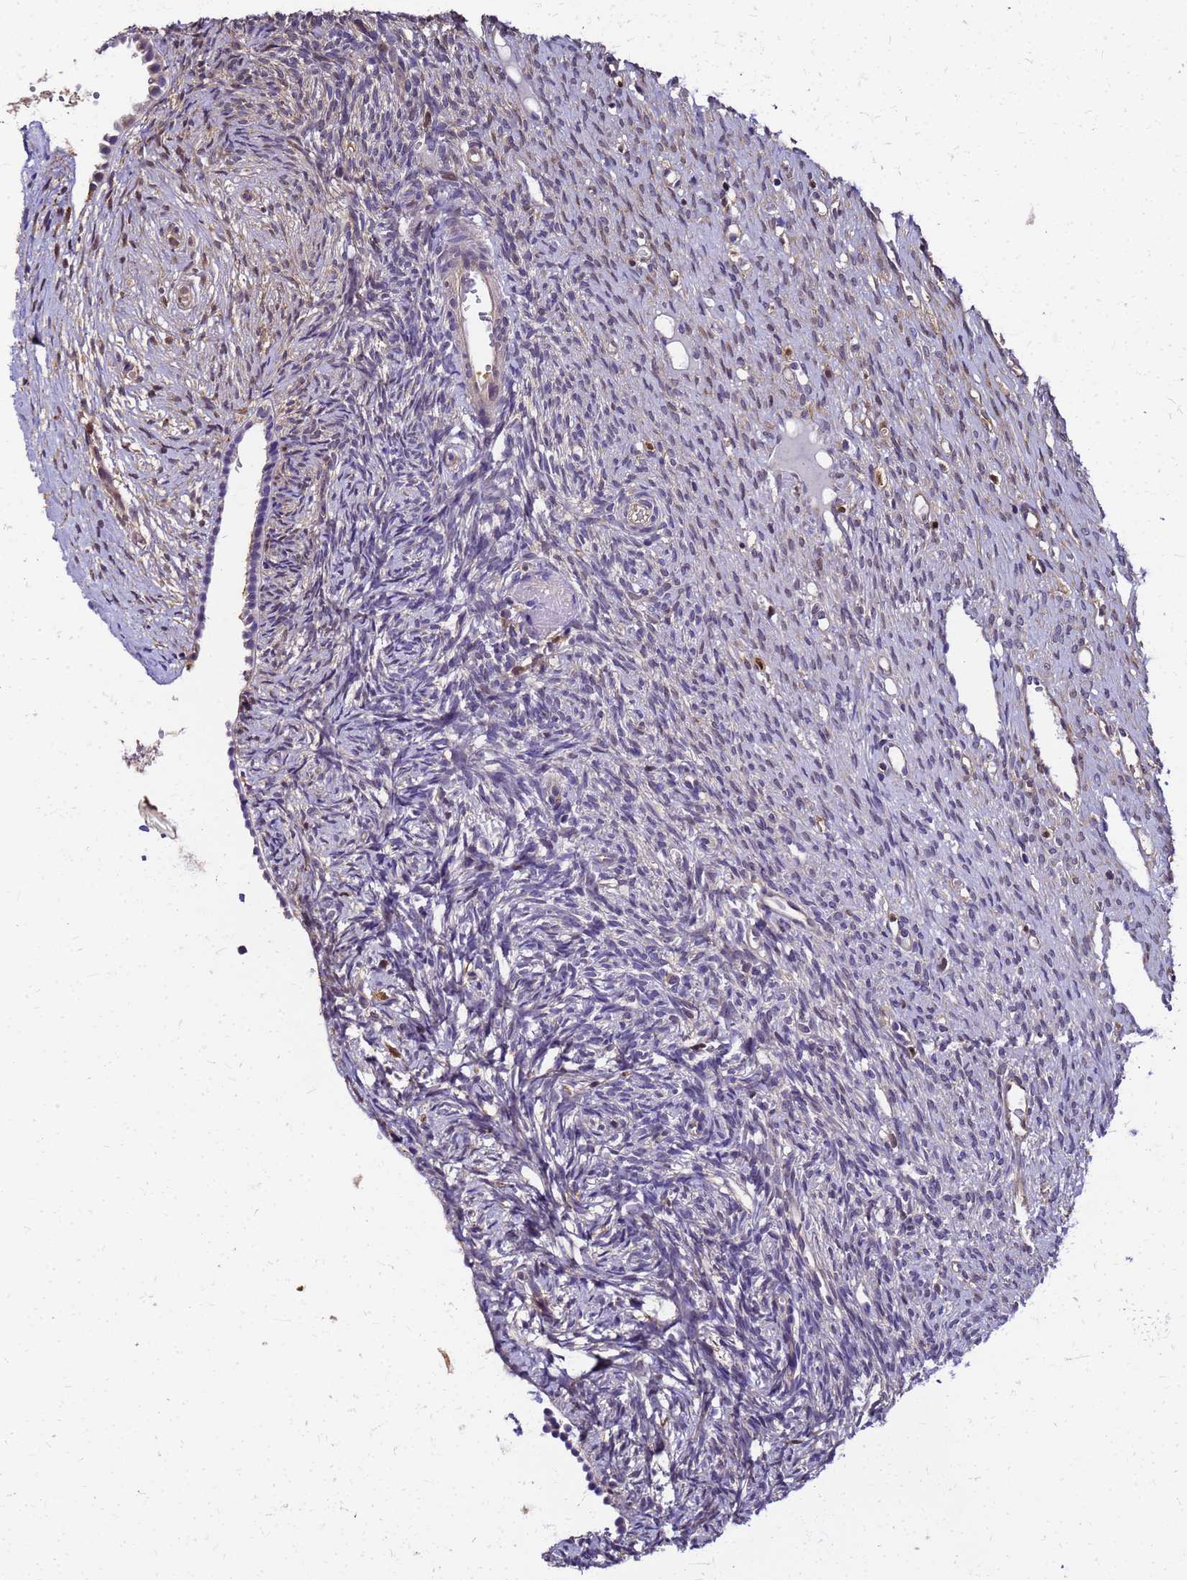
{"staining": {"intensity": "weak", "quantity": "<25%", "location": "cytoplasmic/membranous"}, "tissue": "ovary", "cell_type": "Ovarian stroma cells", "image_type": "normal", "snomed": [{"axis": "morphology", "description": "Normal tissue, NOS"}, {"axis": "topography", "description": "Ovary"}], "caption": "DAB immunohistochemical staining of unremarkable human ovary exhibits no significant expression in ovarian stroma cells.", "gene": "S100A11", "patient": {"sex": "female", "age": 51}}